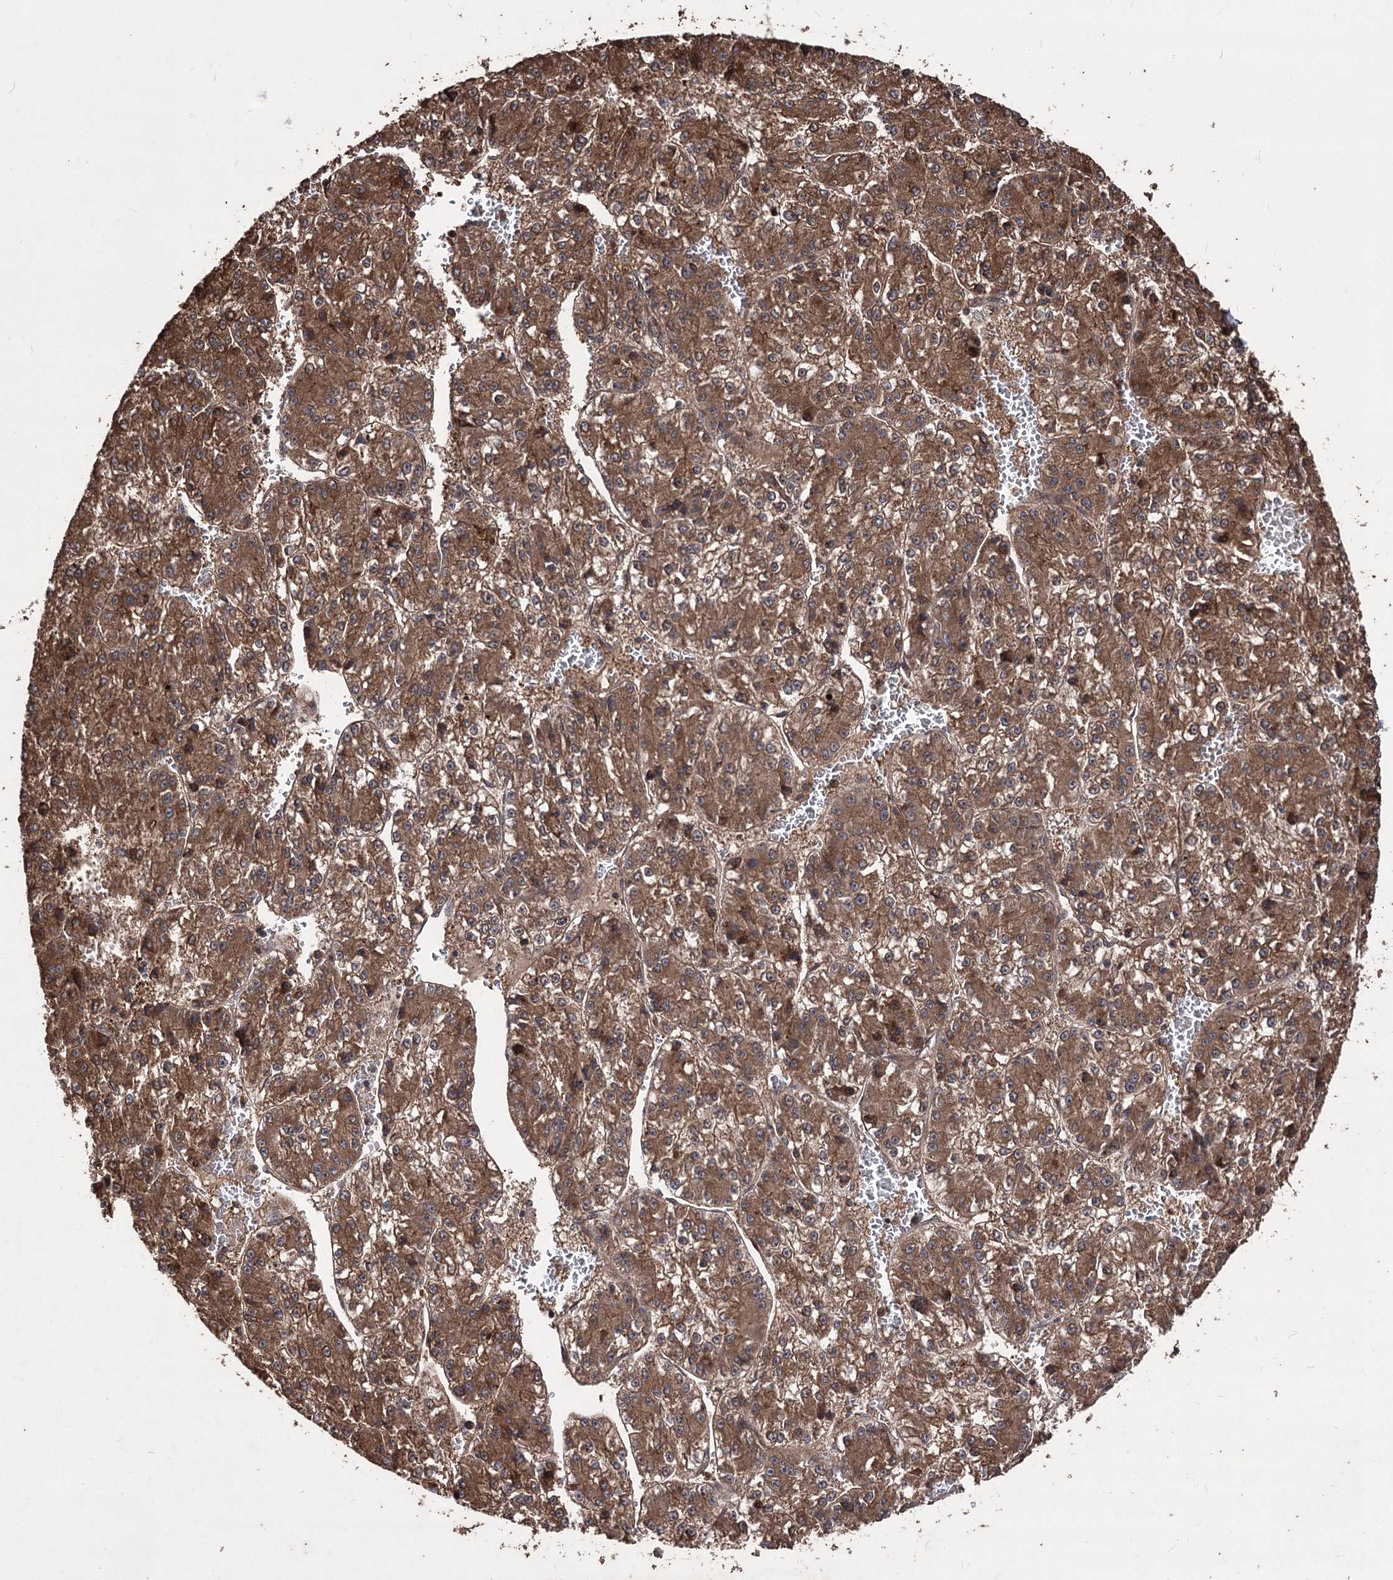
{"staining": {"intensity": "moderate", "quantity": ">75%", "location": "cytoplasmic/membranous"}, "tissue": "liver cancer", "cell_type": "Tumor cells", "image_type": "cancer", "snomed": [{"axis": "morphology", "description": "Carcinoma, Hepatocellular, NOS"}, {"axis": "topography", "description": "Liver"}], "caption": "This image demonstrates immunohistochemistry staining of liver cancer, with medium moderate cytoplasmic/membranous positivity in about >75% of tumor cells.", "gene": "RASSF3", "patient": {"sex": "female", "age": 73}}